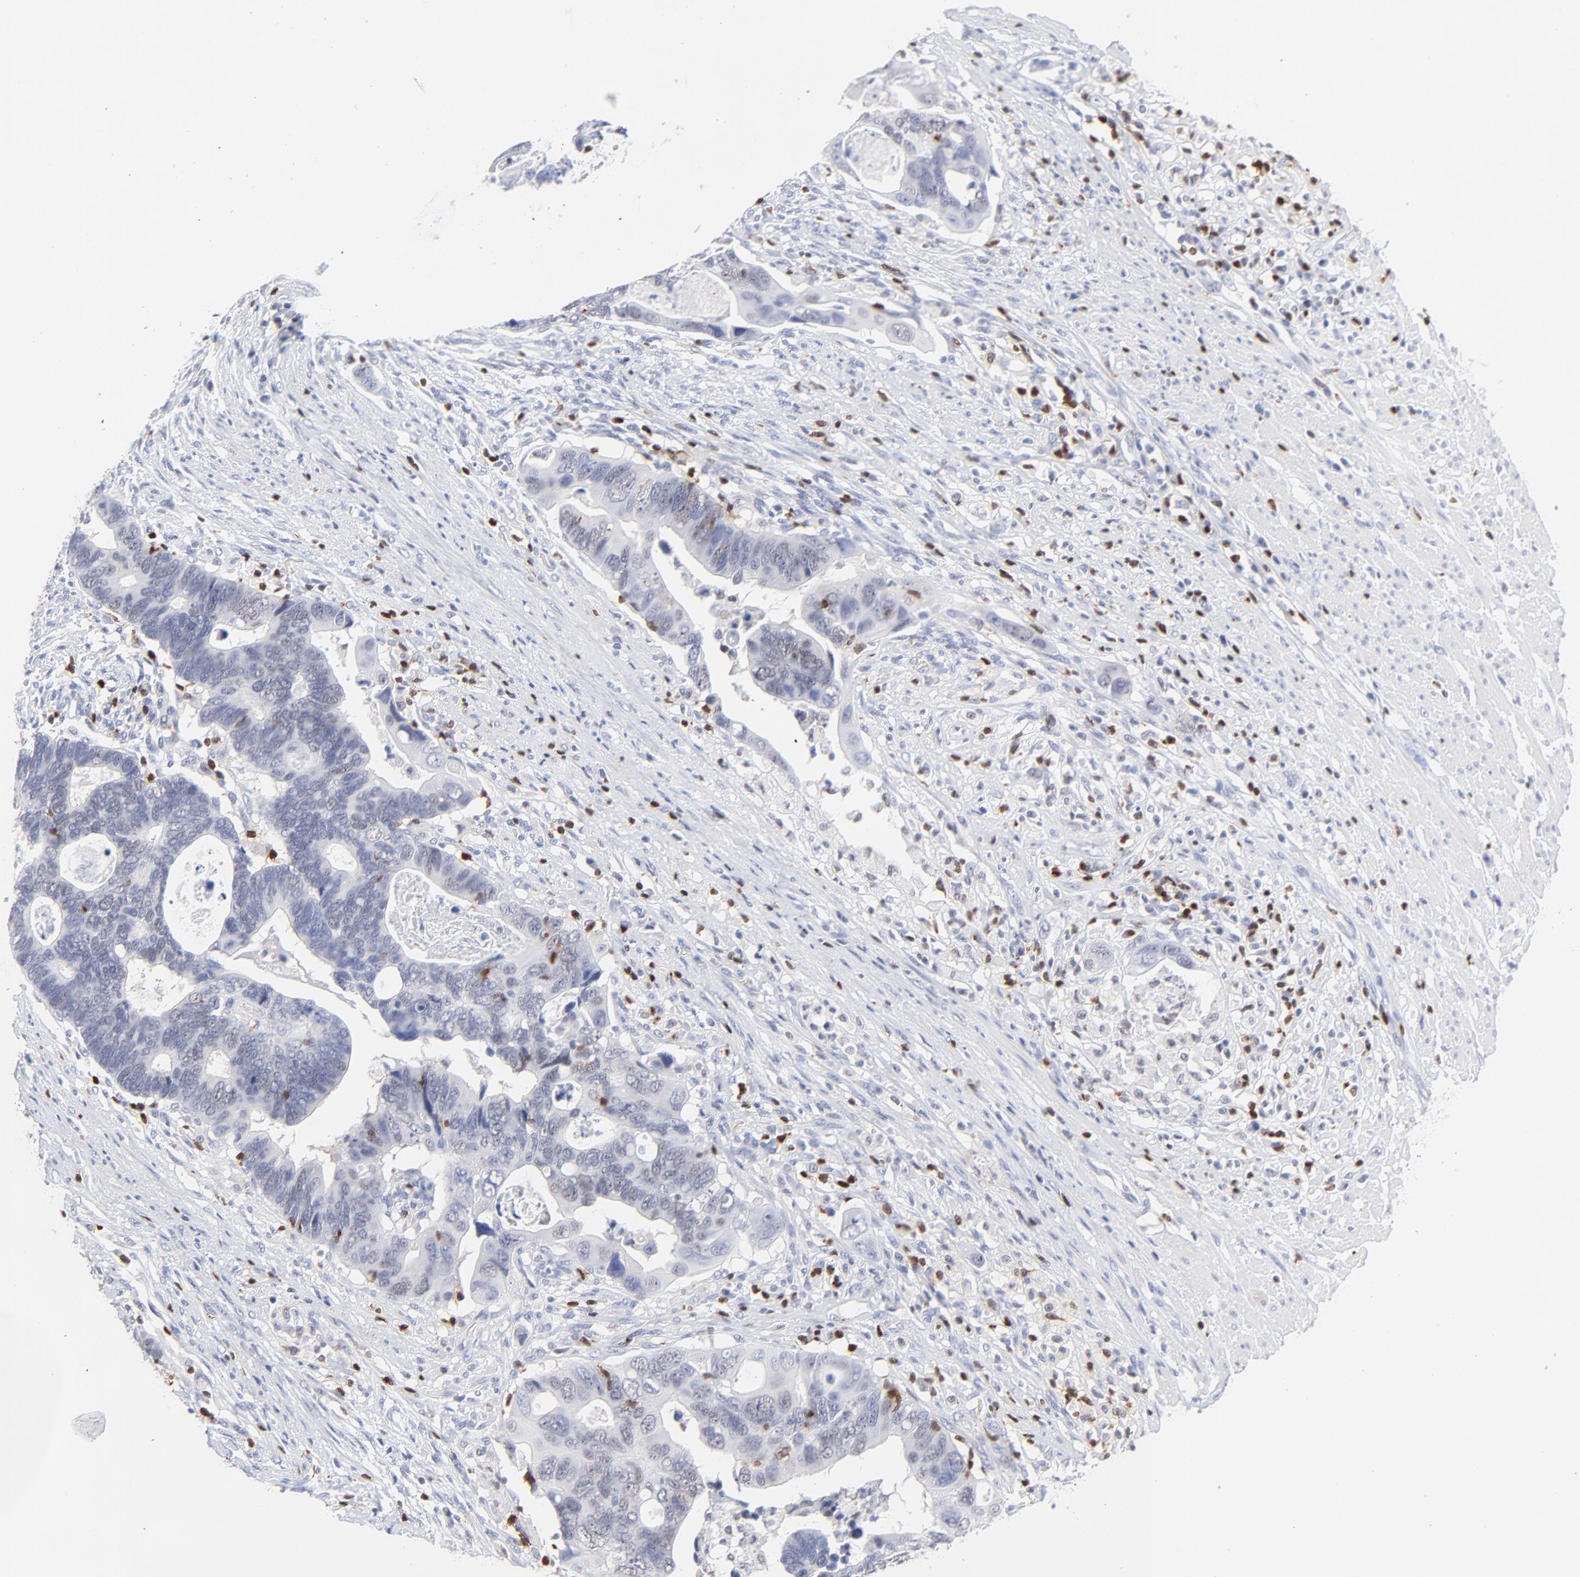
{"staining": {"intensity": "negative", "quantity": "none", "location": "none"}, "tissue": "colorectal cancer", "cell_type": "Tumor cells", "image_type": "cancer", "snomed": [{"axis": "morphology", "description": "Adenocarcinoma, NOS"}, {"axis": "topography", "description": "Rectum"}], "caption": "Tumor cells are negative for protein expression in human colorectal adenocarcinoma. Nuclei are stained in blue.", "gene": "ZAP70", "patient": {"sex": "male", "age": 53}}